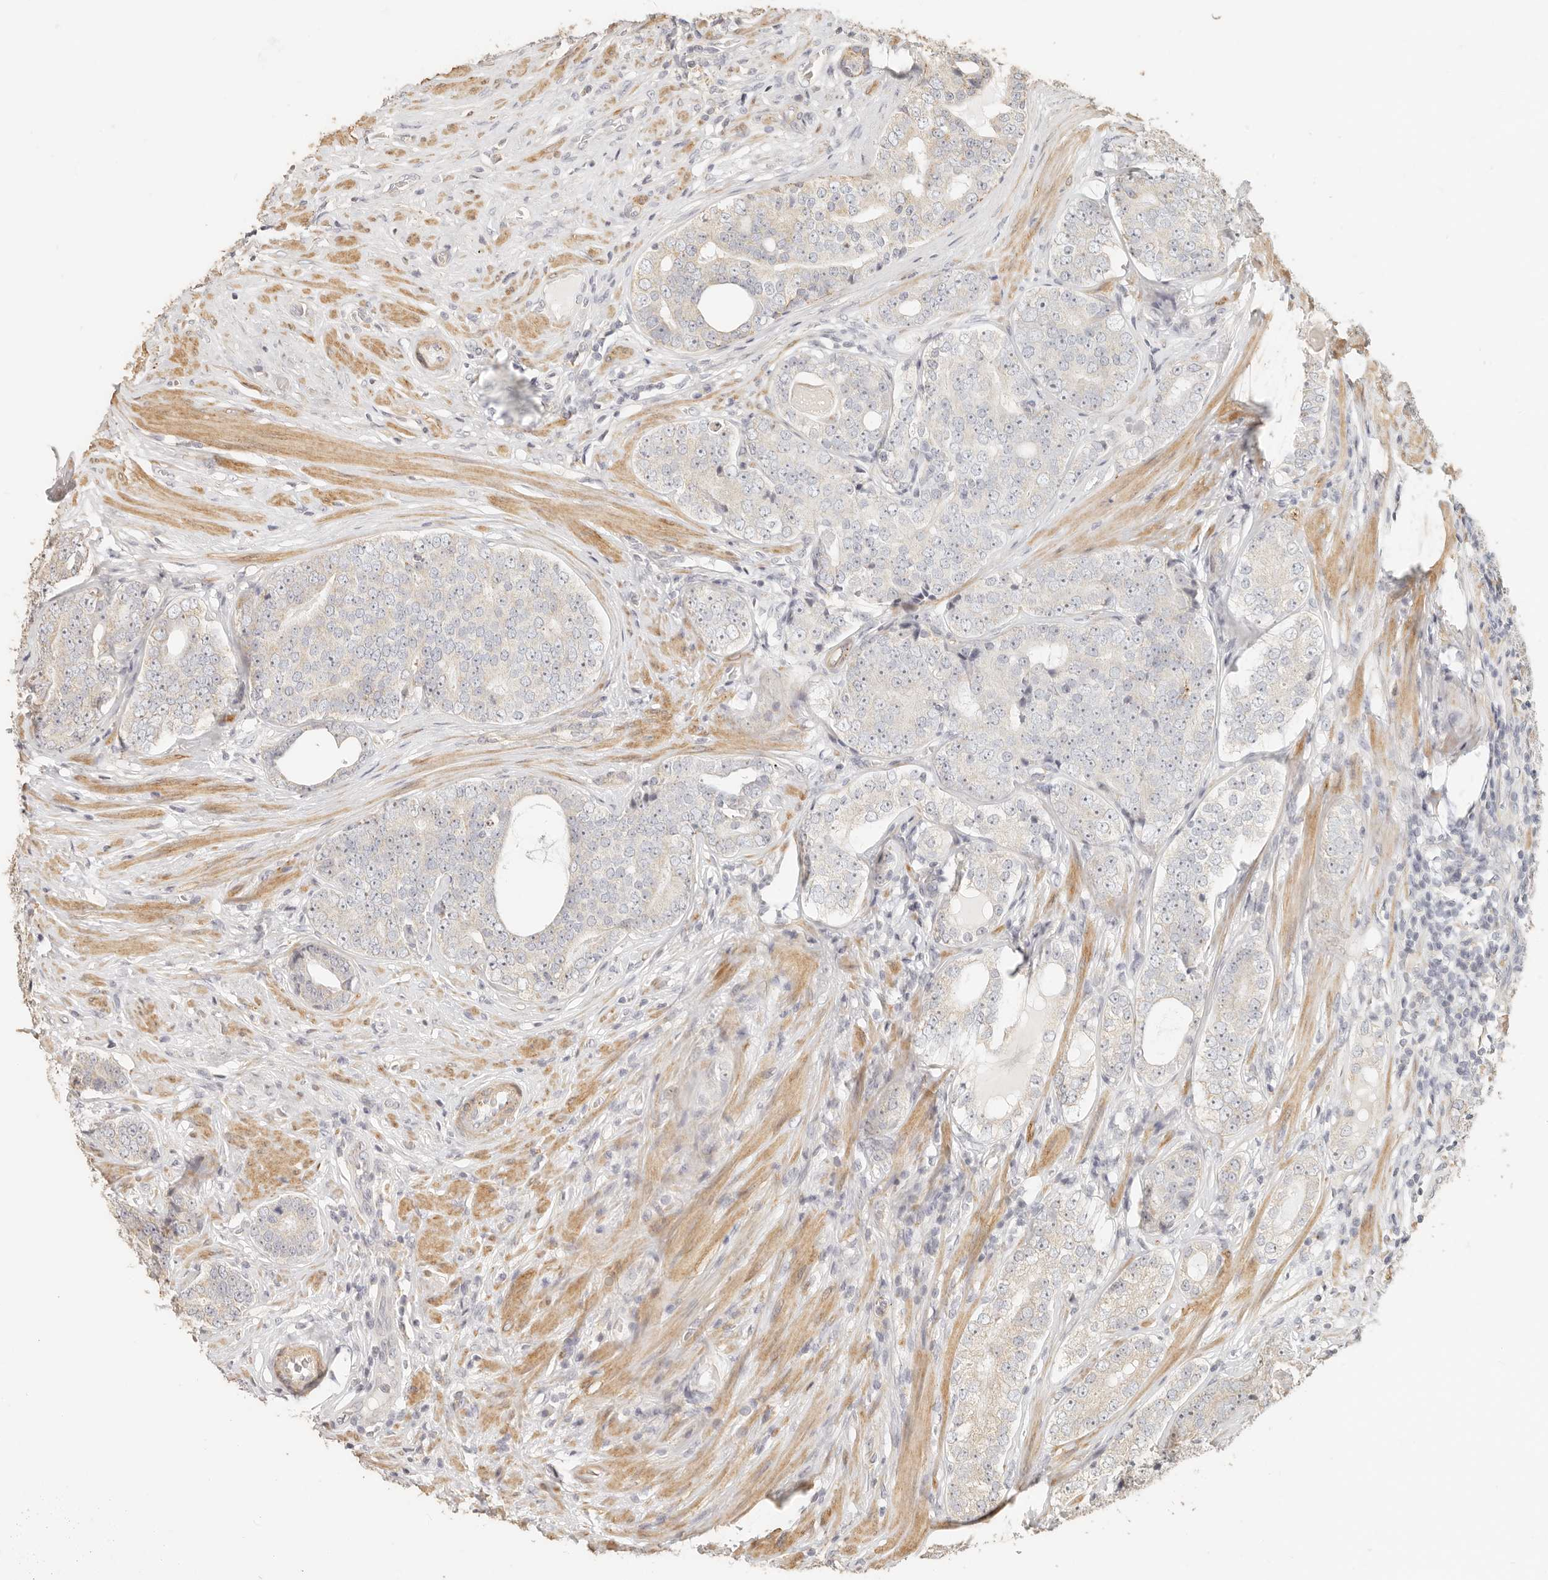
{"staining": {"intensity": "negative", "quantity": "none", "location": "none"}, "tissue": "prostate cancer", "cell_type": "Tumor cells", "image_type": "cancer", "snomed": [{"axis": "morphology", "description": "Adenocarcinoma, High grade"}, {"axis": "topography", "description": "Prostate"}], "caption": "Immunohistochemical staining of prostate cancer (high-grade adenocarcinoma) shows no significant staining in tumor cells. (Stains: DAB (3,3'-diaminobenzidine) IHC with hematoxylin counter stain, Microscopy: brightfield microscopy at high magnification).", "gene": "PTPN22", "patient": {"sex": "male", "age": 56}}